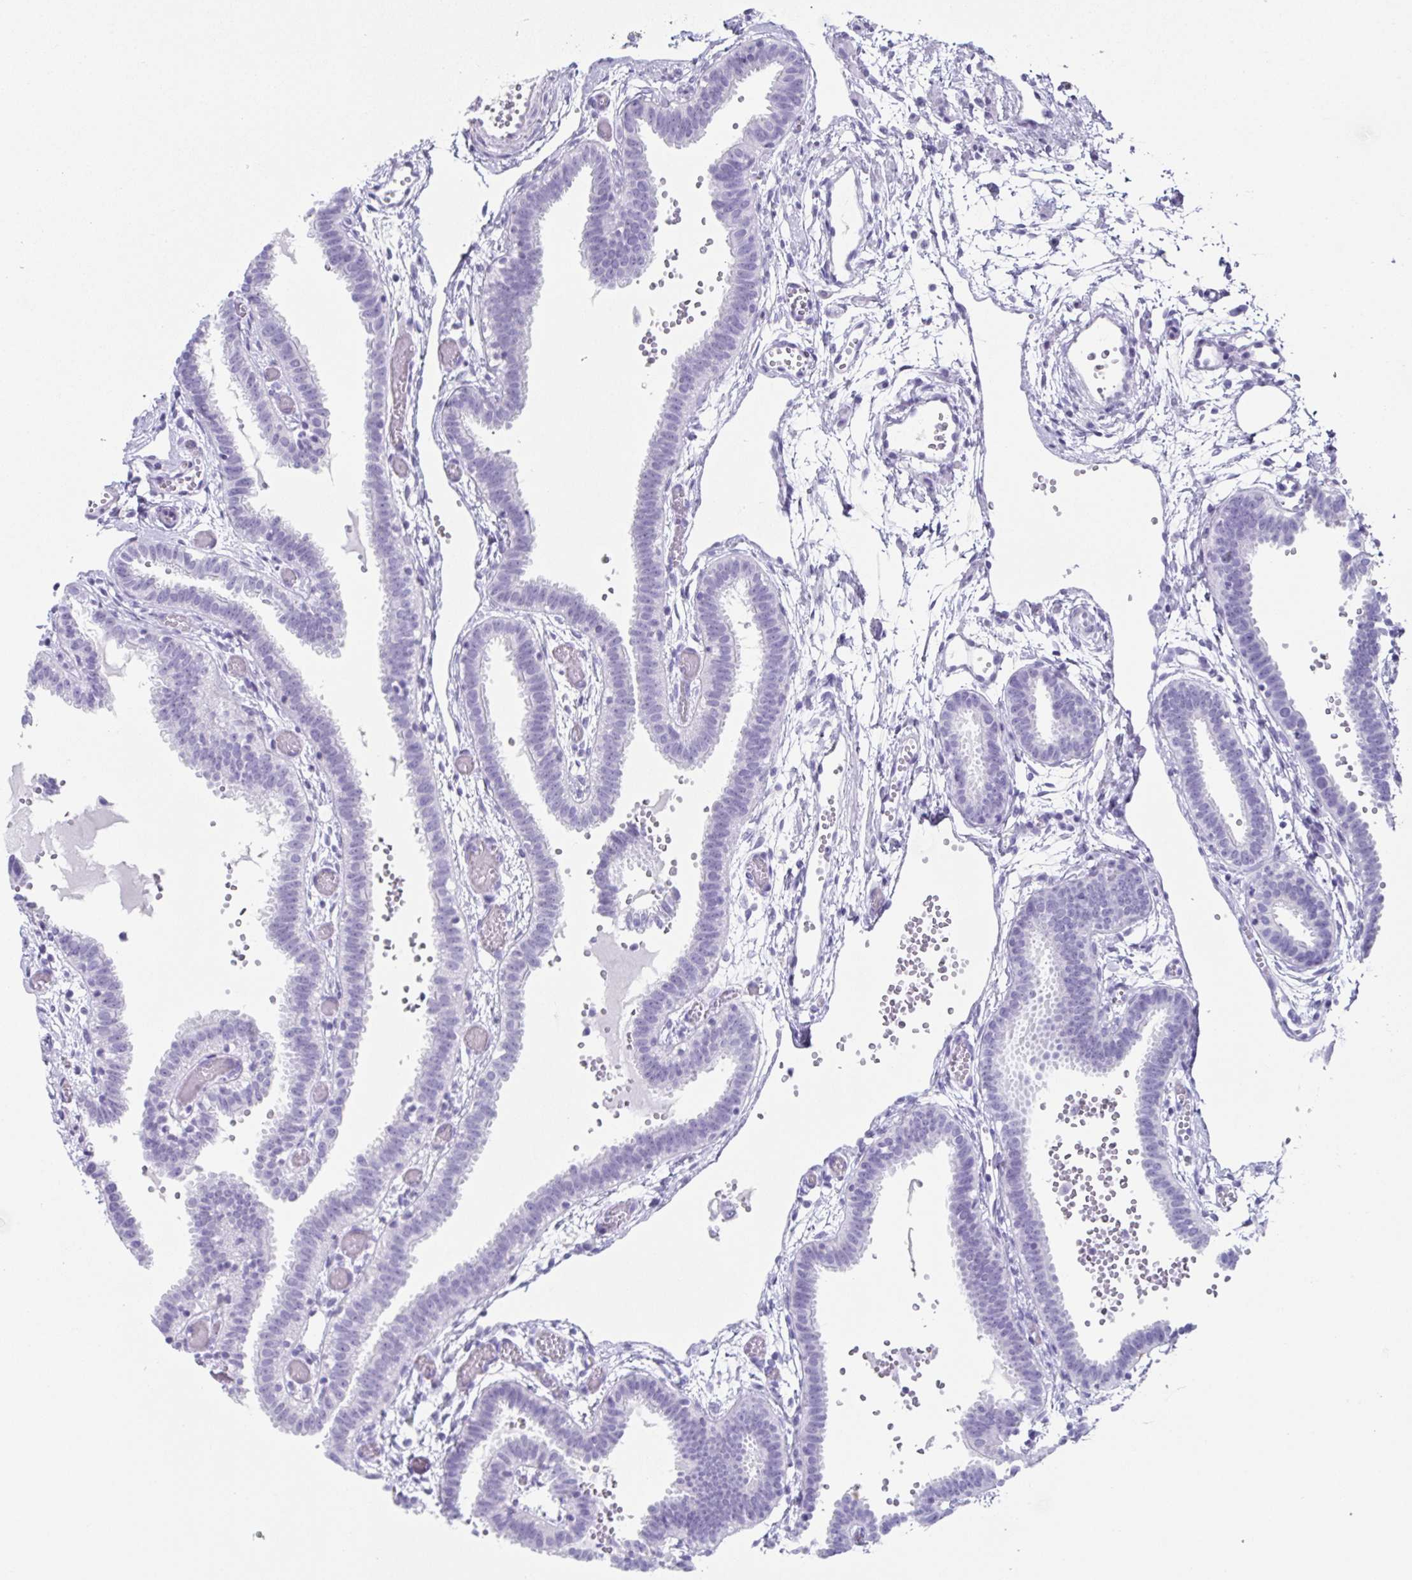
{"staining": {"intensity": "negative", "quantity": "none", "location": "none"}, "tissue": "fallopian tube", "cell_type": "Glandular cells", "image_type": "normal", "snomed": [{"axis": "morphology", "description": "Normal tissue, NOS"}, {"axis": "topography", "description": "Fallopian tube"}], "caption": "Immunohistochemistry (IHC) of unremarkable fallopian tube demonstrates no staining in glandular cells.", "gene": "SYCP1", "patient": {"sex": "female", "age": 37}}